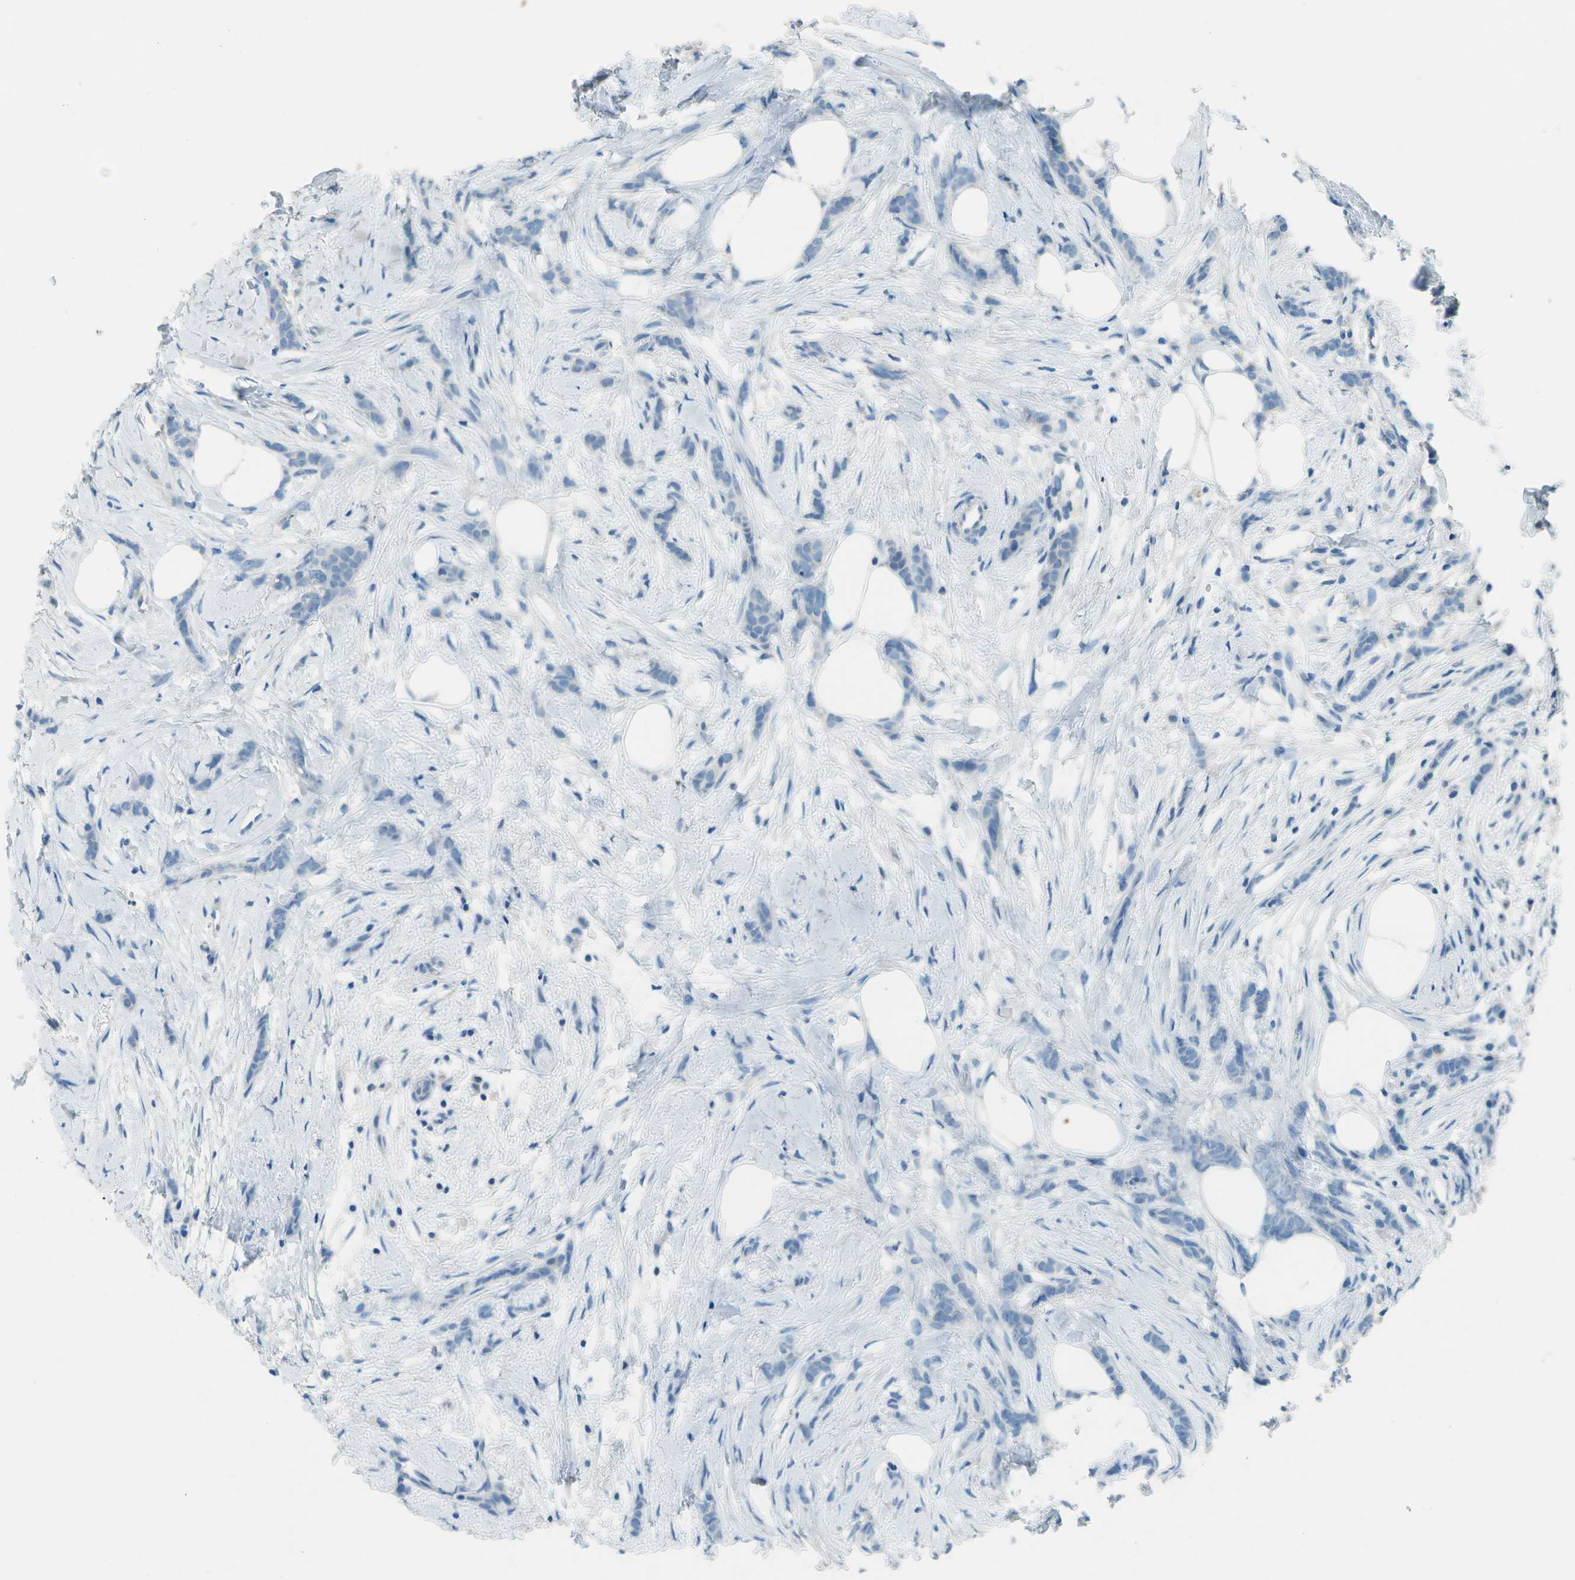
{"staining": {"intensity": "negative", "quantity": "none", "location": "none"}, "tissue": "breast cancer", "cell_type": "Tumor cells", "image_type": "cancer", "snomed": [{"axis": "morphology", "description": "Lobular carcinoma, in situ"}, {"axis": "morphology", "description": "Lobular carcinoma"}, {"axis": "topography", "description": "Breast"}], "caption": "DAB (3,3'-diaminobenzidine) immunohistochemical staining of human lobular carcinoma in situ (breast) reveals no significant staining in tumor cells.", "gene": "LGI2", "patient": {"sex": "female", "age": 41}}